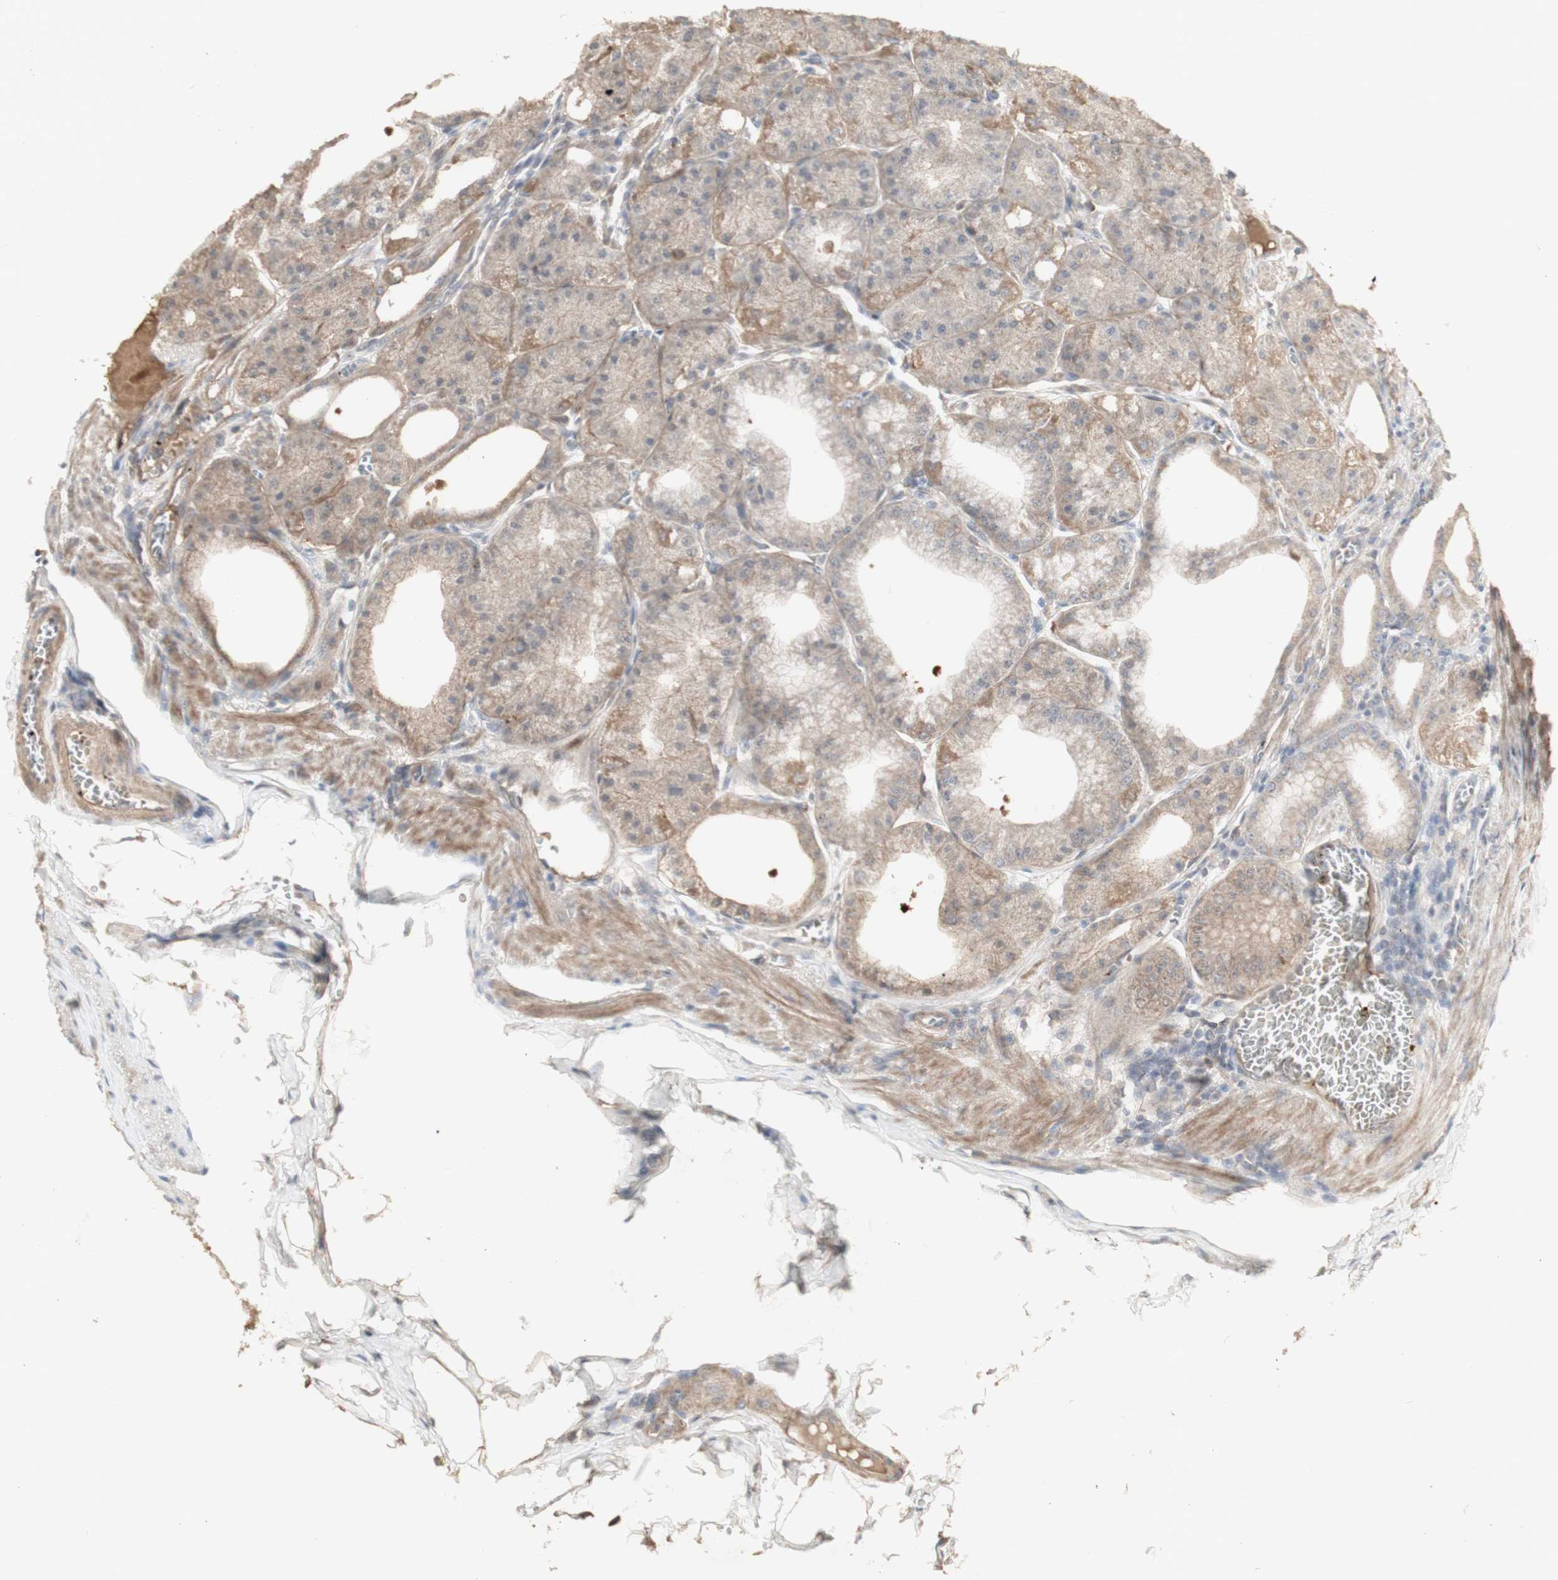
{"staining": {"intensity": "moderate", "quantity": ">75%", "location": "cytoplasmic/membranous"}, "tissue": "stomach", "cell_type": "Glandular cells", "image_type": "normal", "snomed": [{"axis": "morphology", "description": "Normal tissue, NOS"}, {"axis": "topography", "description": "Stomach, lower"}], "caption": "Stomach stained with a brown dye exhibits moderate cytoplasmic/membranous positive expression in about >75% of glandular cells.", "gene": "ALOX12", "patient": {"sex": "male", "age": 71}}